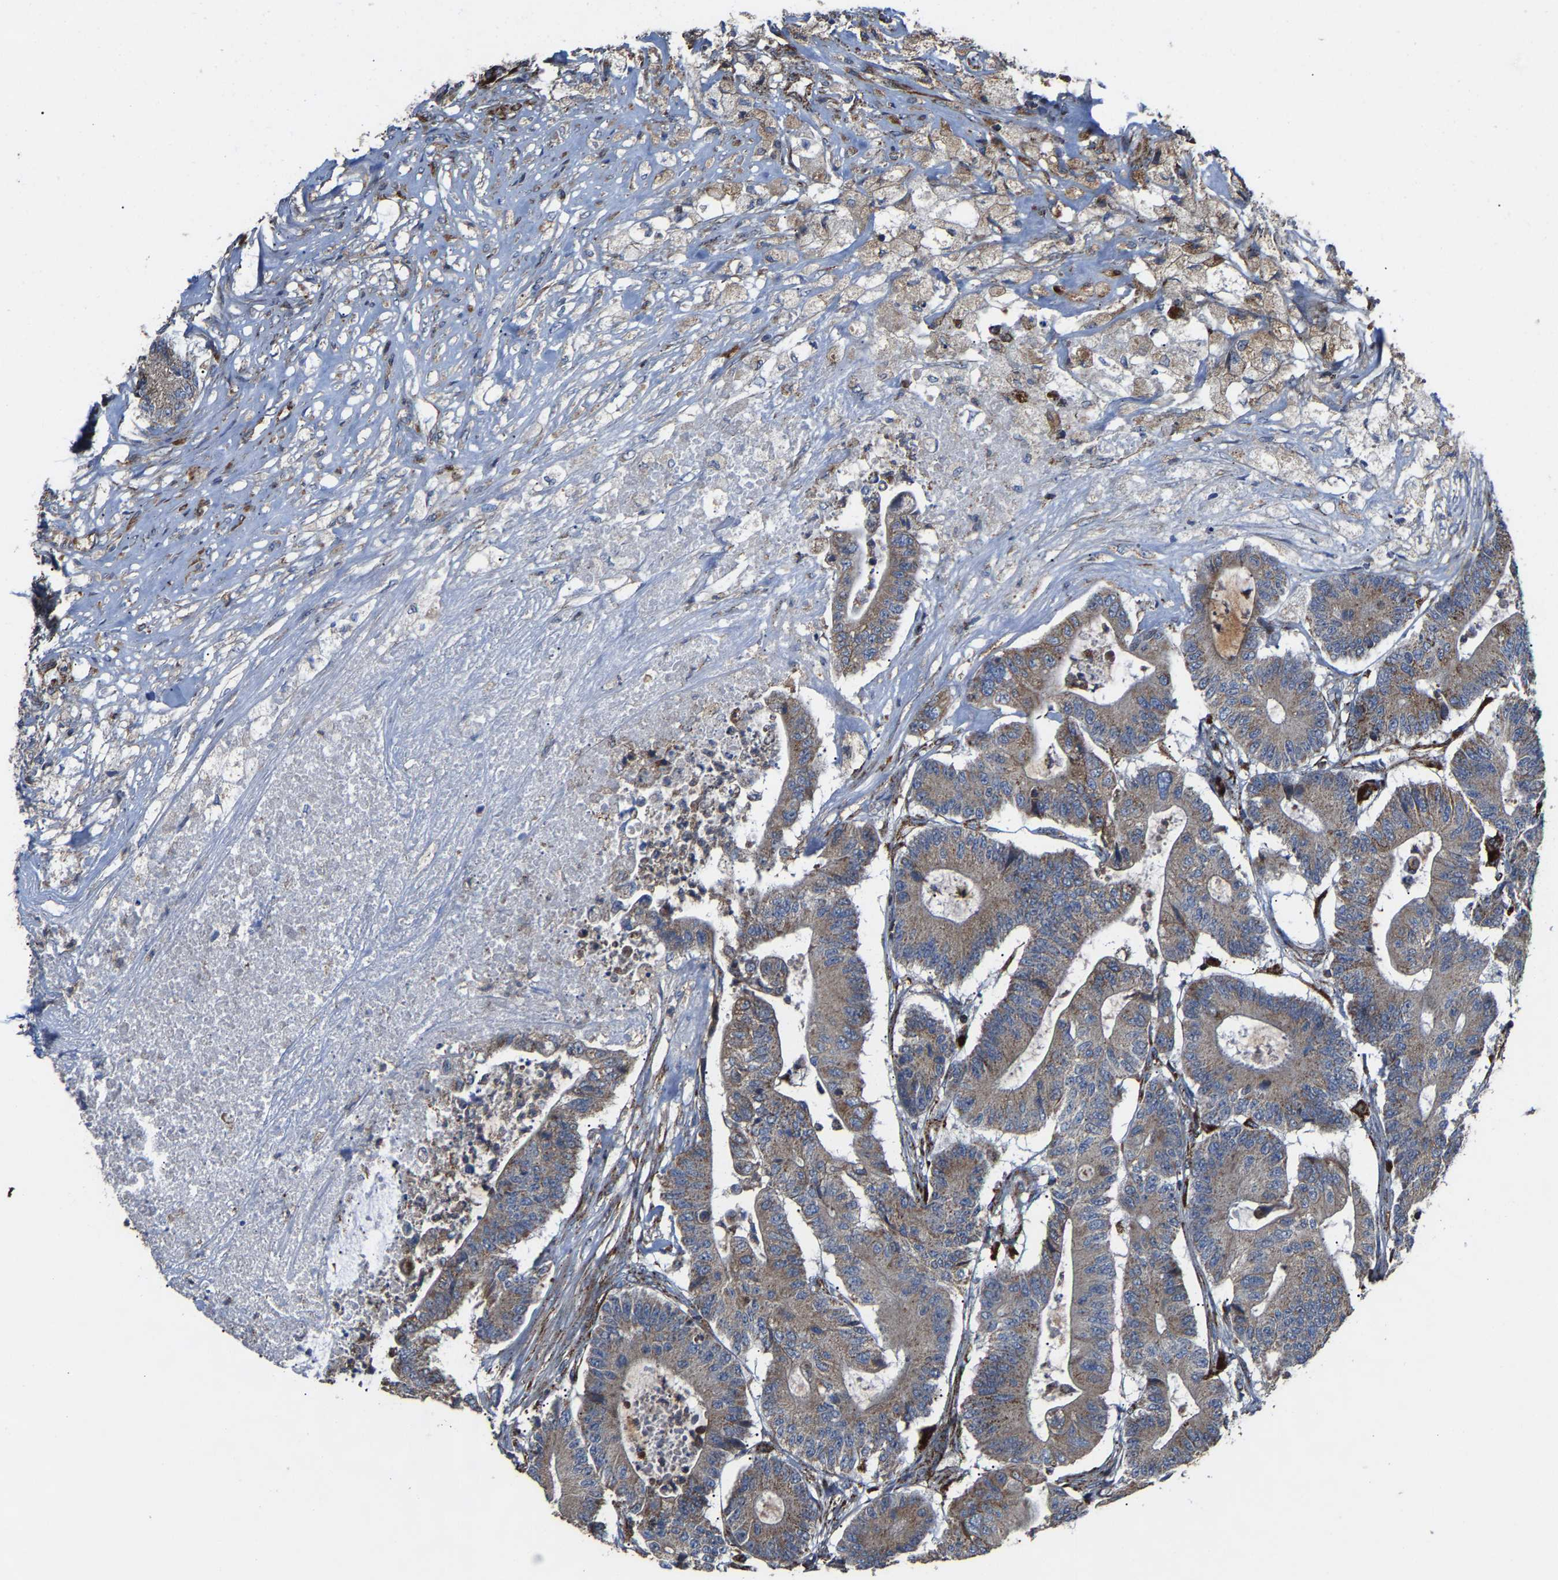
{"staining": {"intensity": "weak", "quantity": ">75%", "location": "cytoplasmic/membranous"}, "tissue": "colorectal cancer", "cell_type": "Tumor cells", "image_type": "cancer", "snomed": [{"axis": "morphology", "description": "Adenocarcinoma, NOS"}, {"axis": "topography", "description": "Colon"}], "caption": "A photomicrograph showing weak cytoplasmic/membranous positivity in about >75% of tumor cells in colorectal adenocarcinoma, as visualized by brown immunohistochemical staining.", "gene": "NDUFV3", "patient": {"sex": "female", "age": 84}}